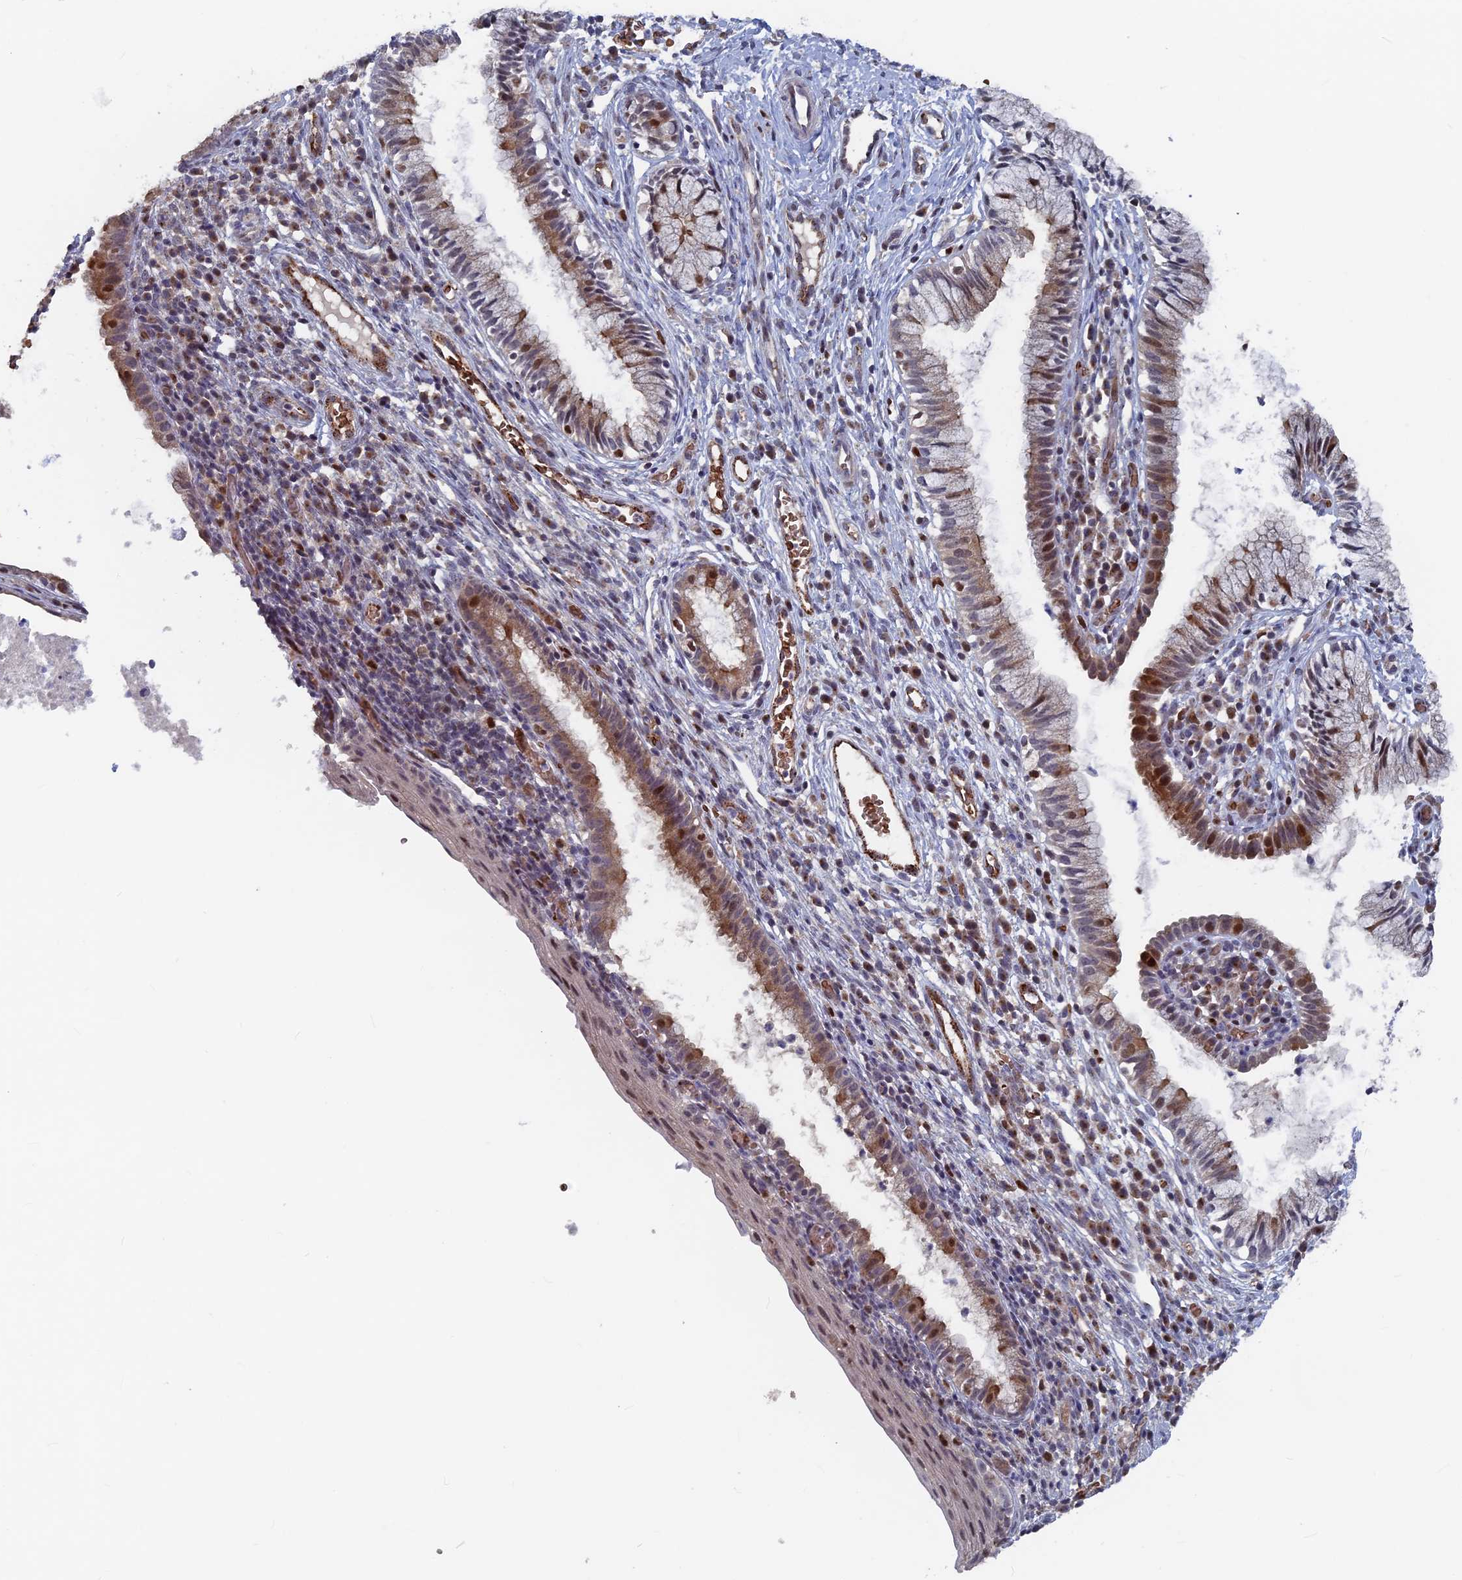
{"staining": {"intensity": "strong", "quantity": "<25%", "location": "cytoplasmic/membranous,nuclear"}, "tissue": "cervix", "cell_type": "Glandular cells", "image_type": "normal", "snomed": [{"axis": "morphology", "description": "Normal tissue, NOS"}, {"axis": "topography", "description": "Cervix"}], "caption": "The micrograph exhibits a brown stain indicating the presence of a protein in the cytoplasmic/membranous,nuclear of glandular cells in cervix. (DAB = brown stain, brightfield microscopy at high magnification).", "gene": "SH3D21", "patient": {"sex": "female", "age": 27}}